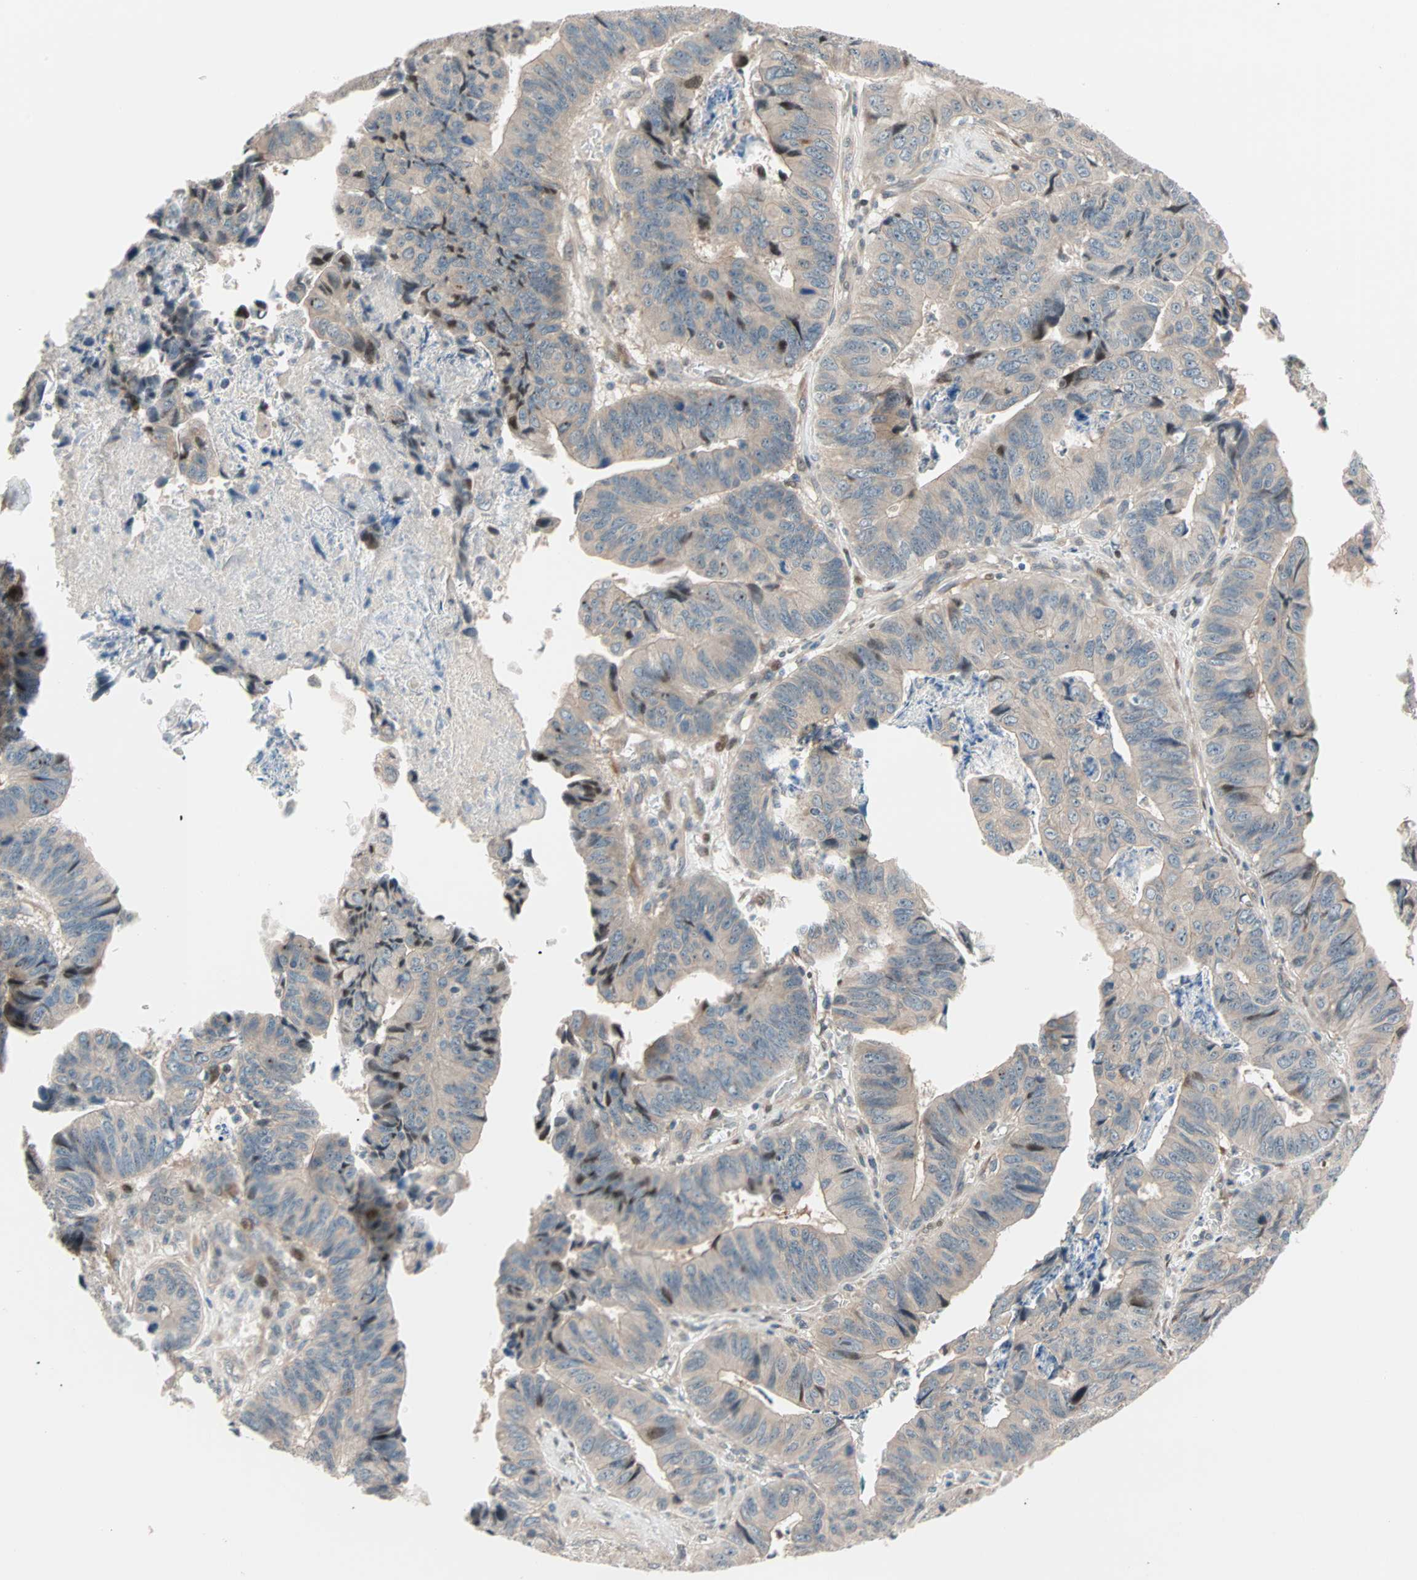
{"staining": {"intensity": "weak", "quantity": ">75%", "location": "cytoplasmic/membranous"}, "tissue": "stomach cancer", "cell_type": "Tumor cells", "image_type": "cancer", "snomed": [{"axis": "morphology", "description": "Adenocarcinoma, NOS"}, {"axis": "topography", "description": "Stomach, lower"}], "caption": "Immunohistochemical staining of stomach cancer (adenocarcinoma) shows weak cytoplasmic/membranous protein expression in approximately >75% of tumor cells.", "gene": "HECW1", "patient": {"sex": "male", "age": 77}}